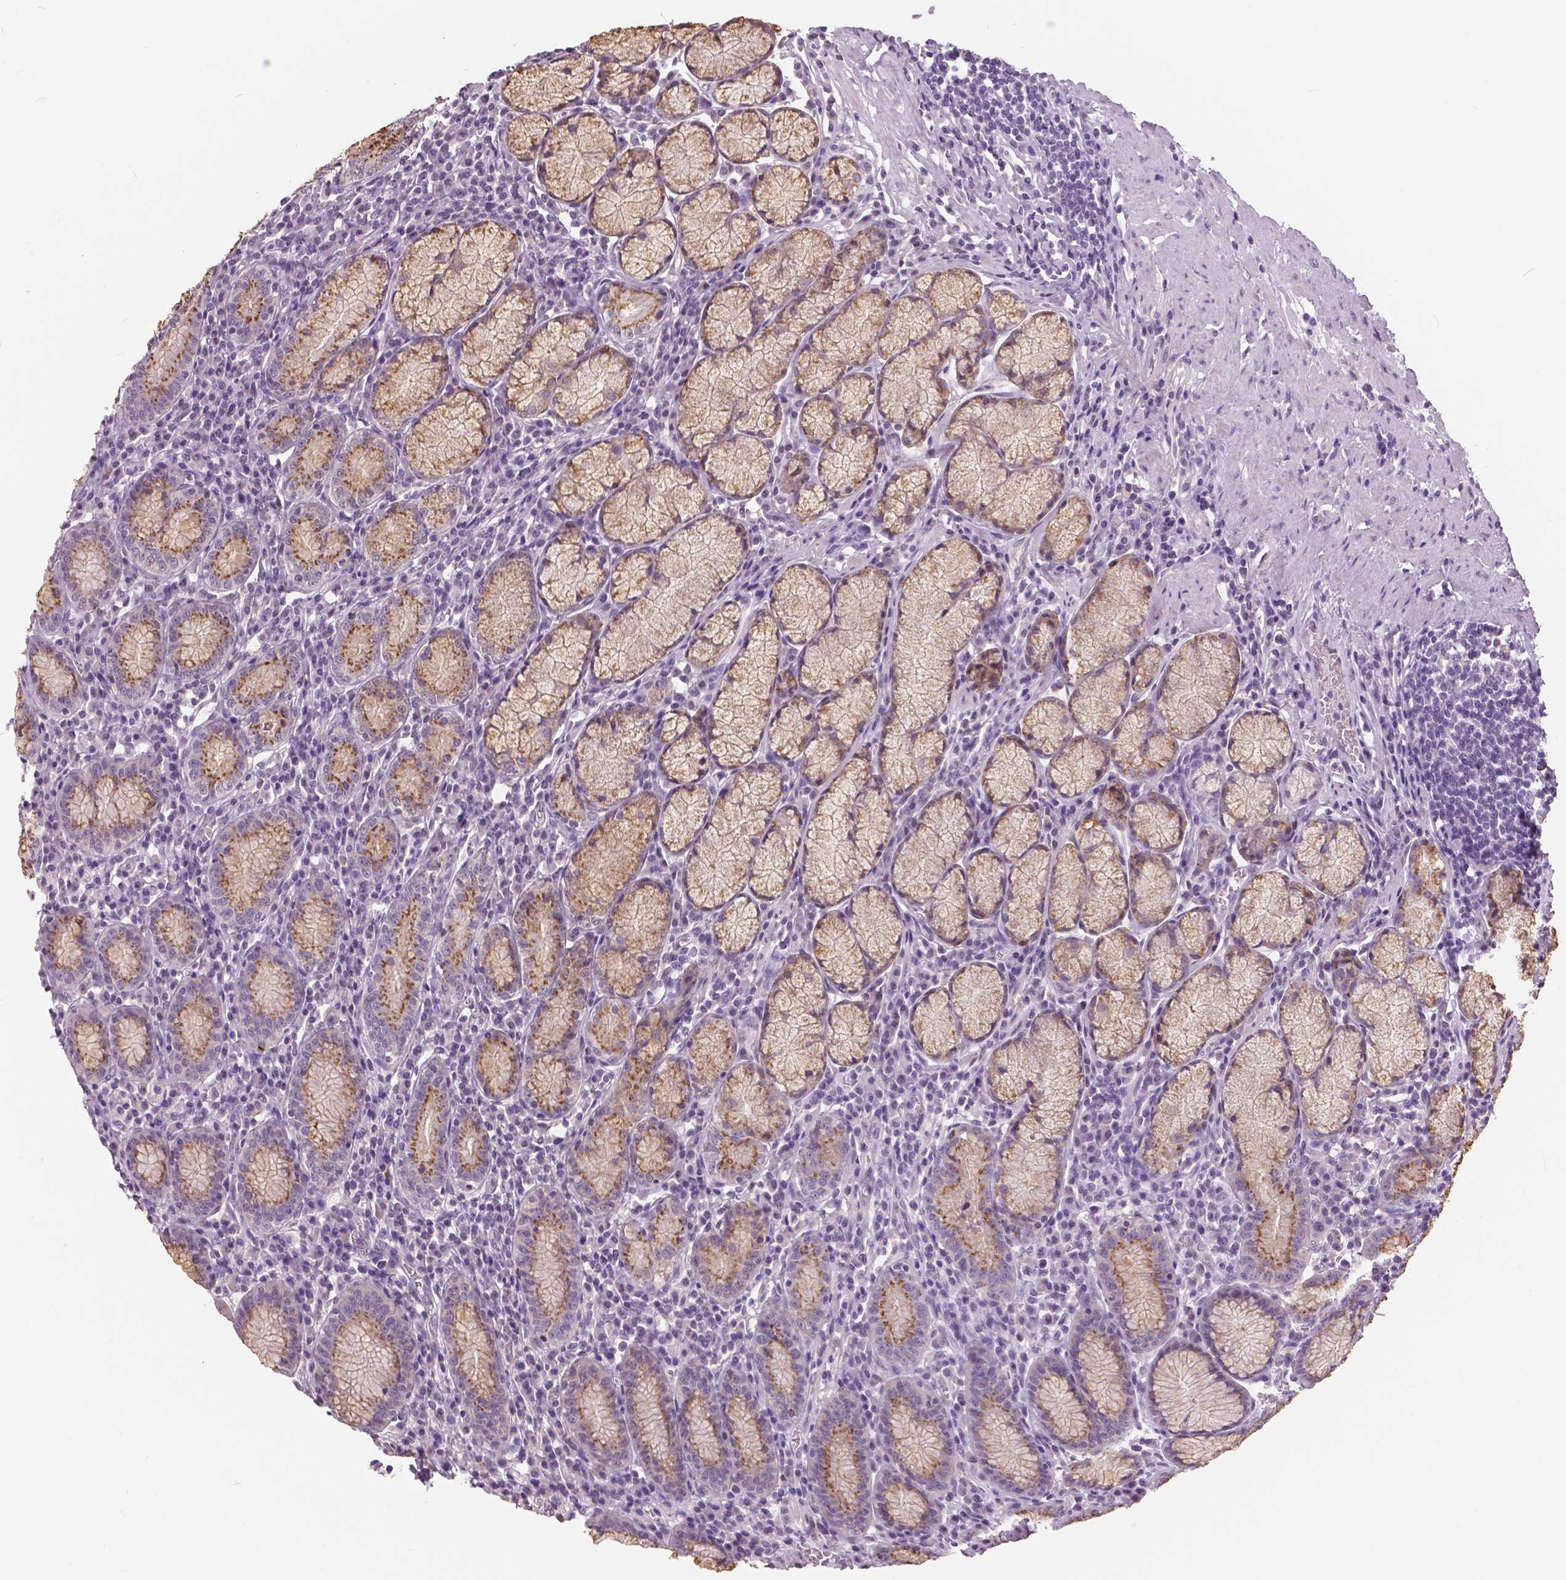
{"staining": {"intensity": "moderate", "quantity": "25%-75%", "location": "cytoplasmic/membranous"}, "tissue": "stomach", "cell_type": "Glandular cells", "image_type": "normal", "snomed": [{"axis": "morphology", "description": "Normal tissue, NOS"}, {"axis": "topography", "description": "Stomach"}], "caption": "An image showing moderate cytoplasmic/membranous staining in approximately 25%-75% of glandular cells in benign stomach, as visualized by brown immunohistochemical staining.", "gene": "GRIN2A", "patient": {"sex": "male", "age": 55}}